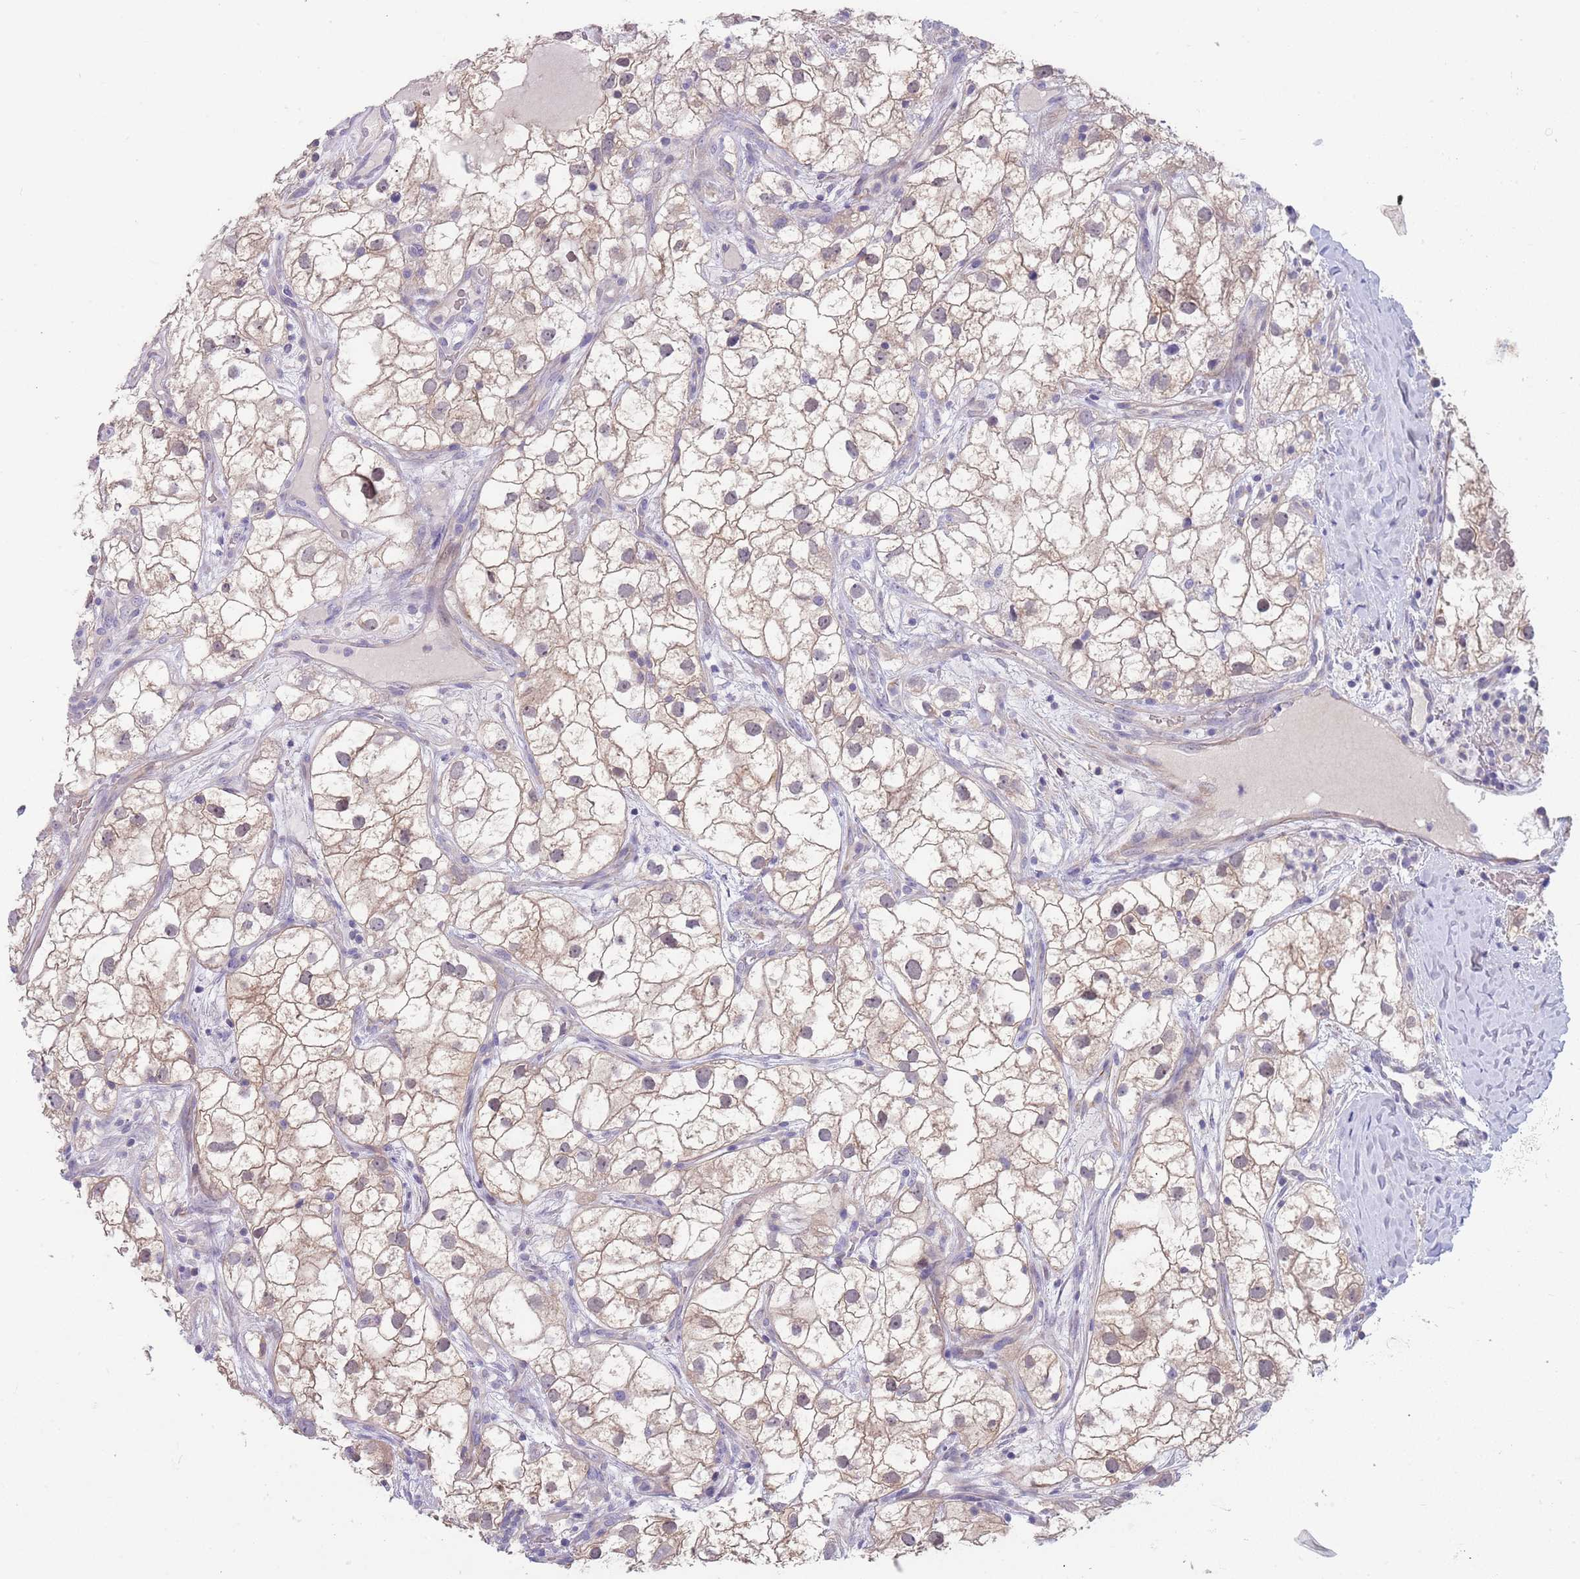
{"staining": {"intensity": "negative", "quantity": "none", "location": "none"}, "tissue": "renal cancer", "cell_type": "Tumor cells", "image_type": "cancer", "snomed": [{"axis": "morphology", "description": "Adenocarcinoma, NOS"}, {"axis": "topography", "description": "Kidney"}], "caption": "Histopathology image shows no significant protein positivity in tumor cells of renal cancer (adenocarcinoma). The staining is performed using DAB brown chromogen with nuclei counter-stained in using hematoxylin.", "gene": "ZNF14", "patient": {"sex": "male", "age": 59}}